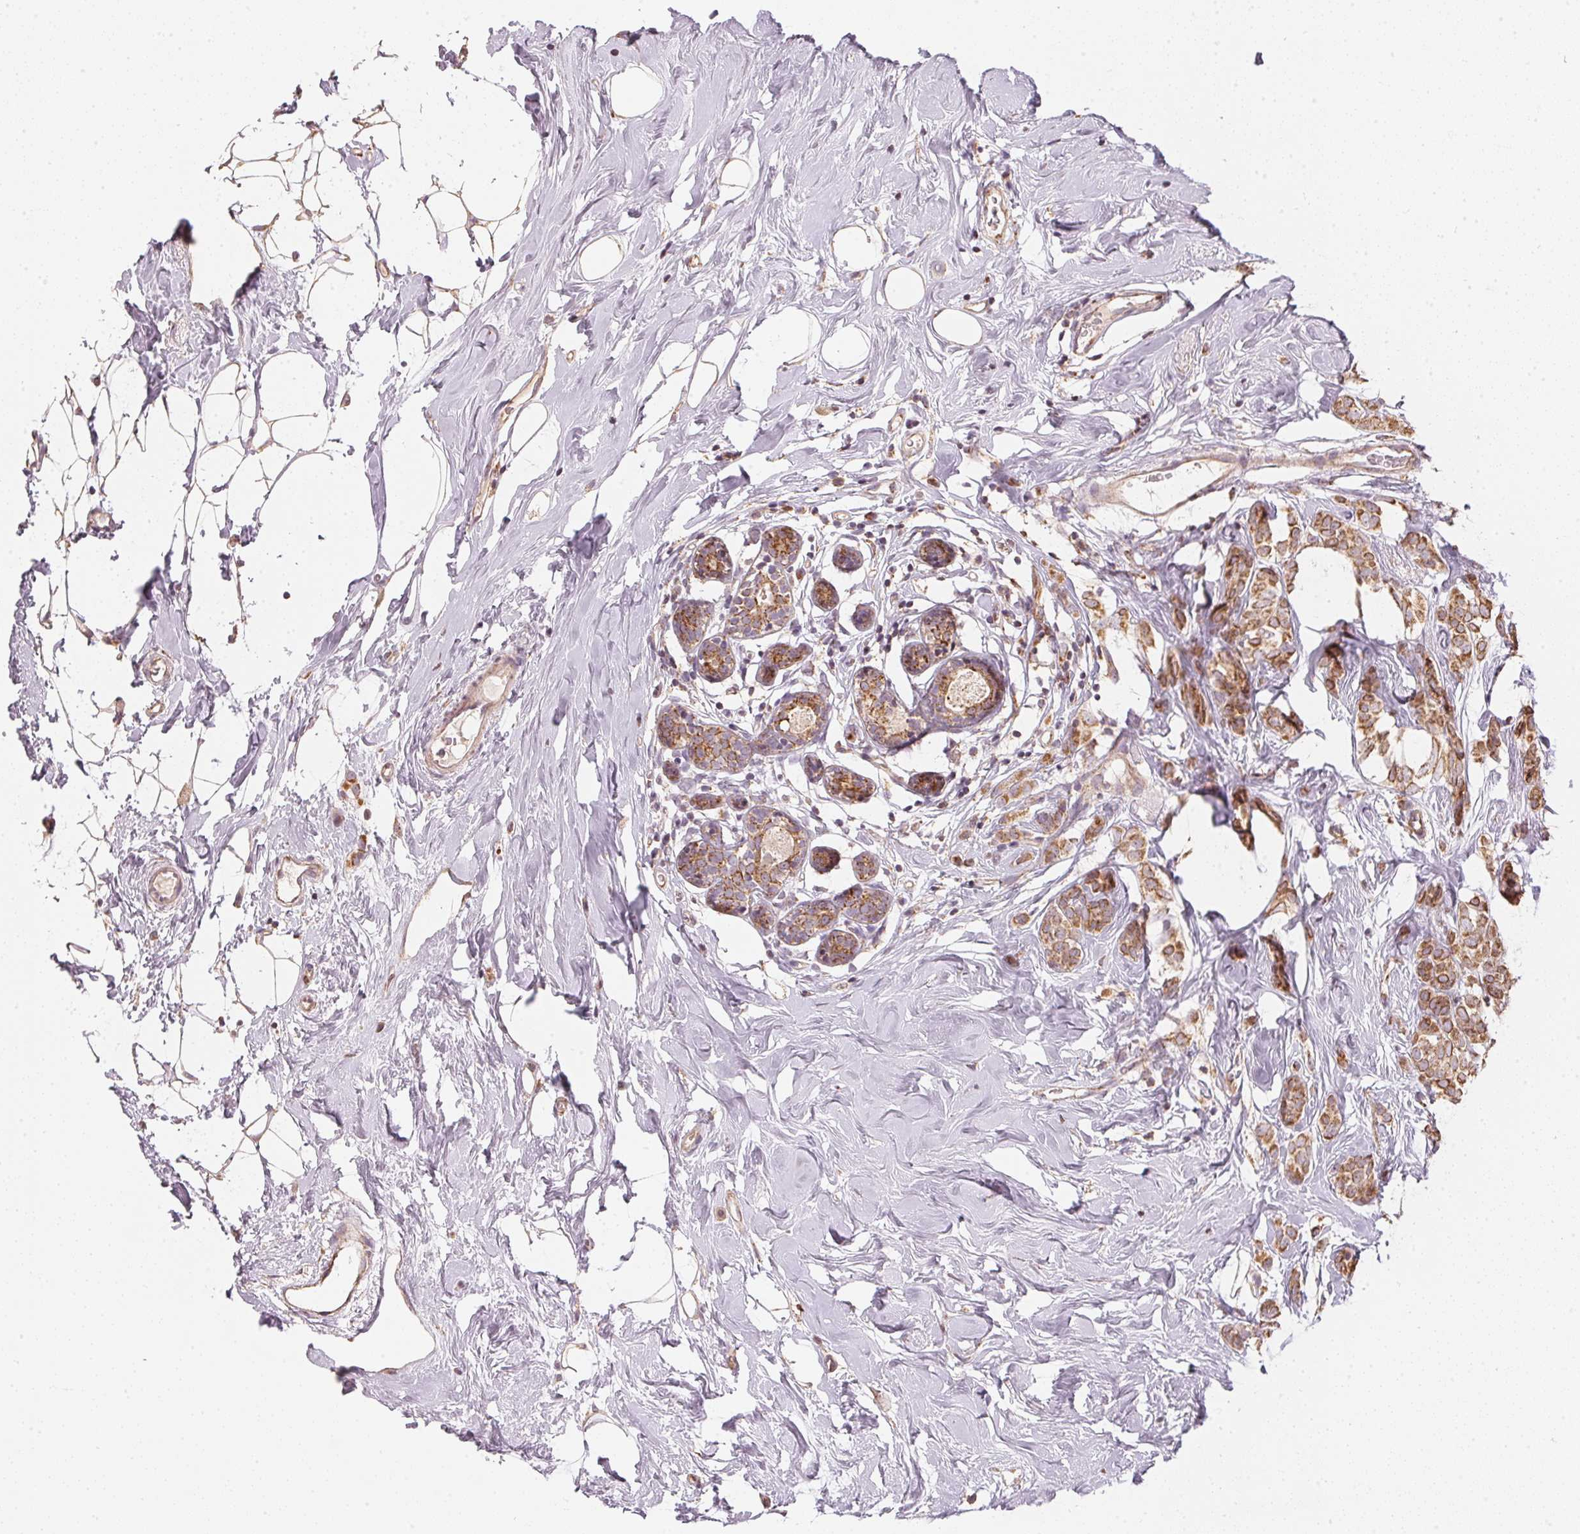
{"staining": {"intensity": "moderate", "quantity": ">75%", "location": "cytoplasmic/membranous"}, "tissue": "breast cancer", "cell_type": "Tumor cells", "image_type": "cancer", "snomed": [{"axis": "morphology", "description": "Lobular carcinoma"}, {"axis": "topography", "description": "Breast"}], "caption": "Breast cancer stained with DAB (3,3'-diaminobenzidine) IHC exhibits medium levels of moderate cytoplasmic/membranous expression in about >75% of tumor cells.", "gene": "MATCAP1", "patient": {"sex": "female", "age": 49}}